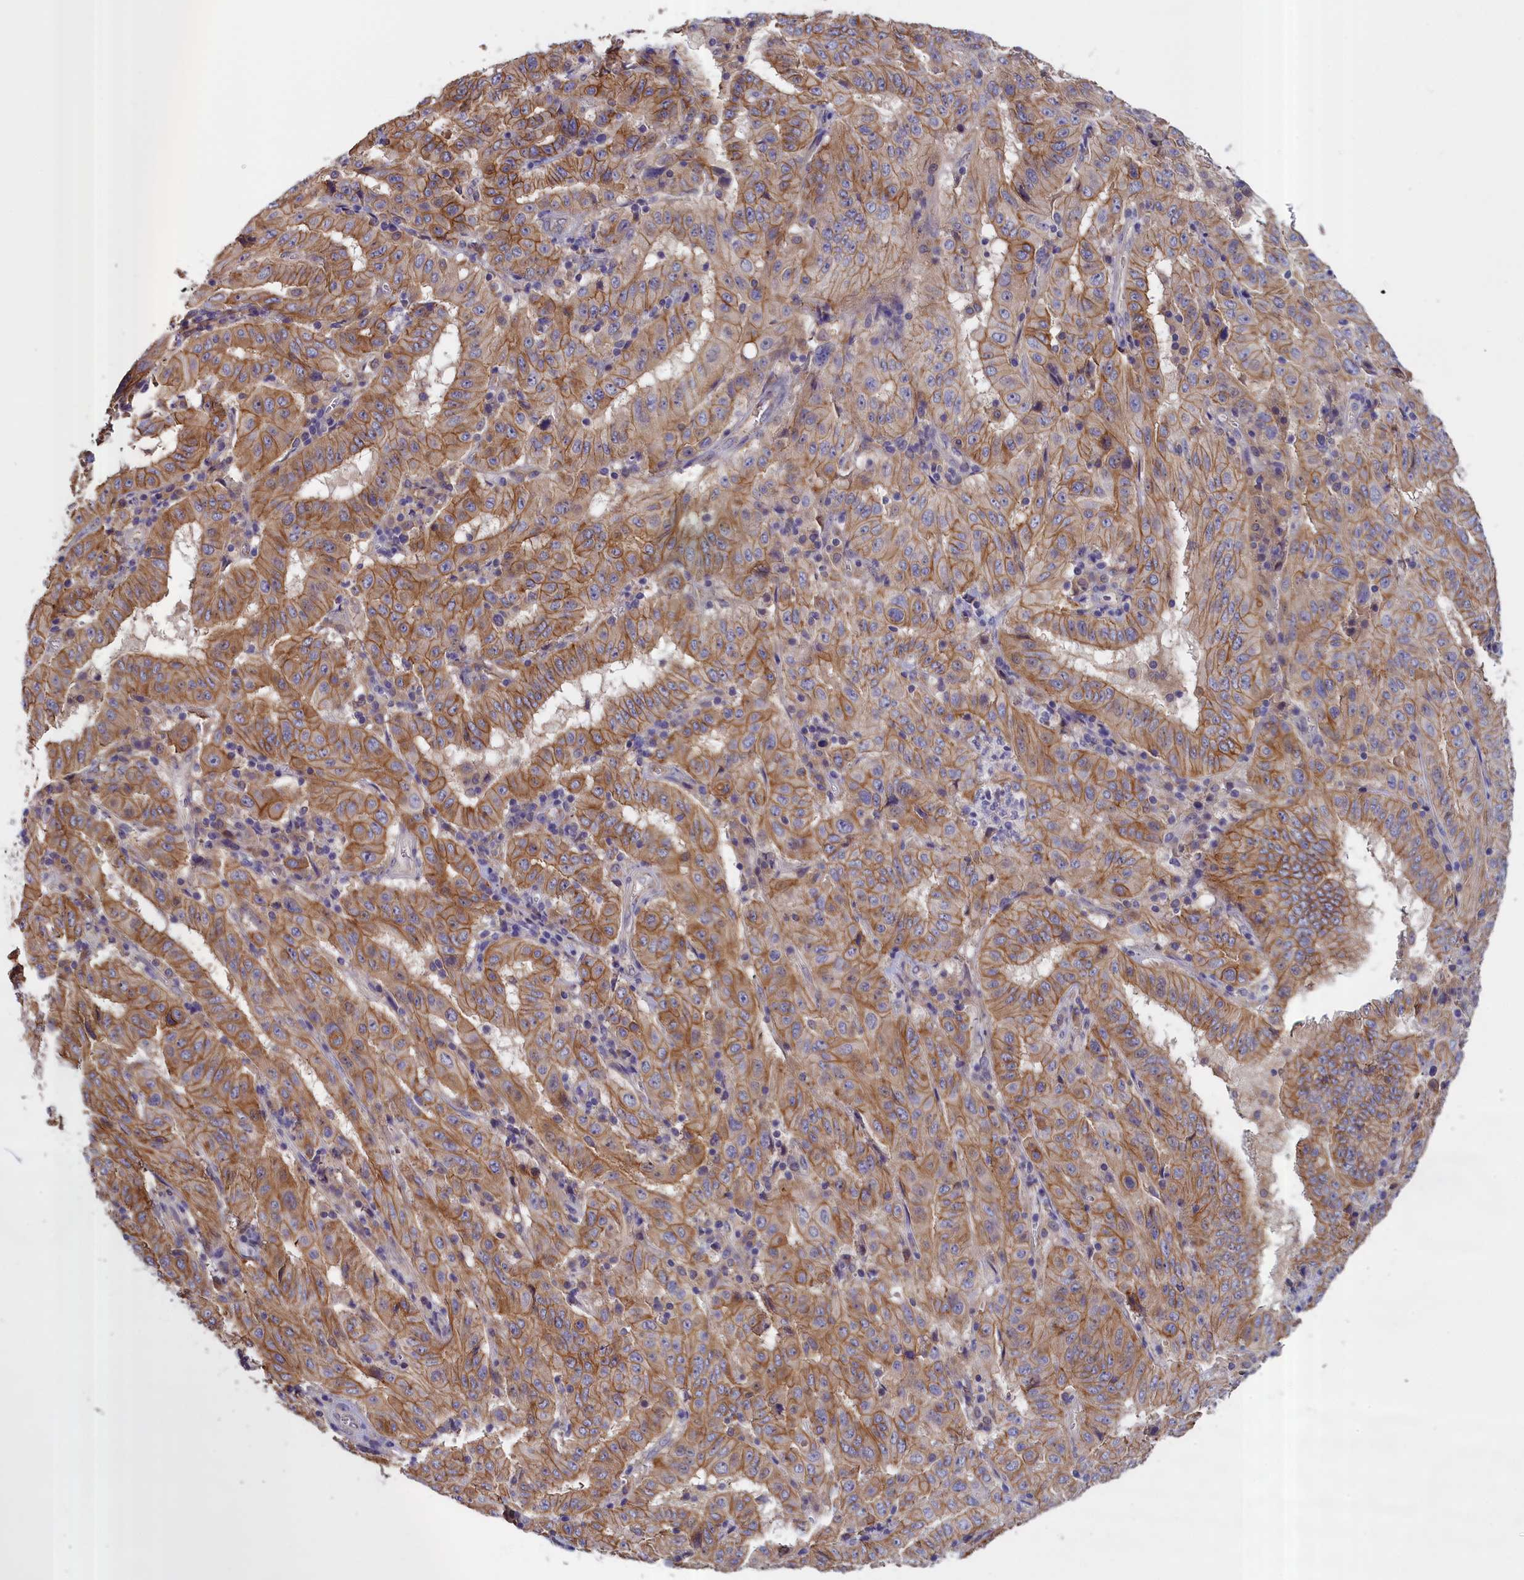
{"staining": {"intensity": "moderate", "quantity": ">75%", "location": "cytoplasmic/membranous"}, "tissue": "pancreatic cancer", "cell_type": "Tumor cells", "image_type": "cancer", "snomed": [{"axis": "morphology", "description": "Adenocarcinoma, NOS"}, {"axis": "topography", "description": "Pancreas"}], "caption": "Immunohistochemistry (IHC) photomicrograph of neoplastic tissue: human pancreatic adenocarcinoma stained using immunohistochemistry demonstrates medium levels of moderate protein expression localized specifically in the cytoplasmic/membranous of tumor cells, appearing as a cytoplasmic/membranous brown color.", "gene": "COL19A1", "patient": {"sex": "male", "age": 63}}